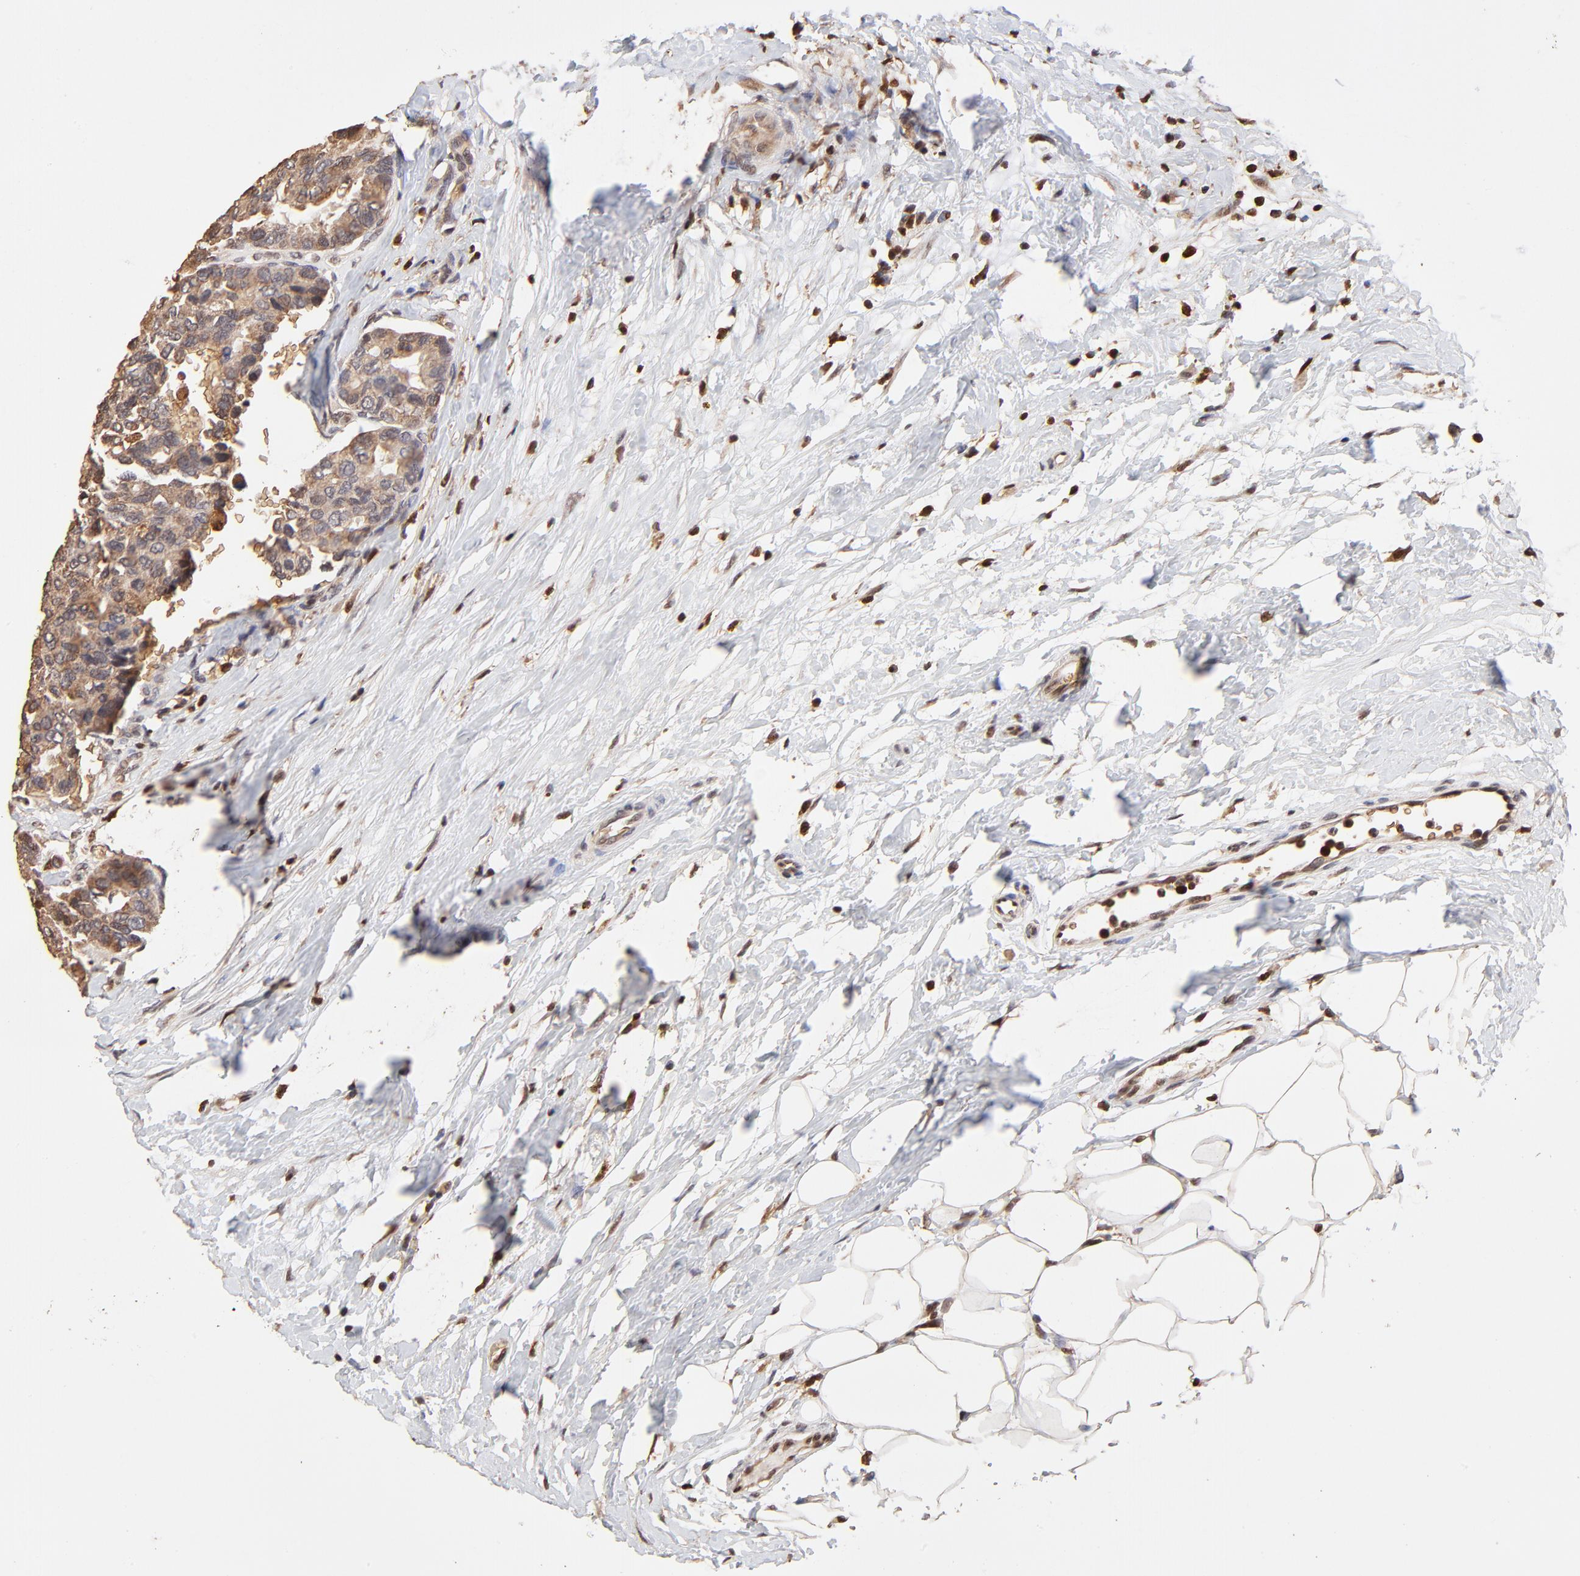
{"staining": {"intensity": "moderate", "quantity": ">75%", "location": "cytoplasmic/membranous"}, "tissue": "breast cancer", "cell_type": "Tumor cells", "image_type": "cancer", "snomed": [{"axis": "morphology", "description": "Duct carcinoma"}, {"axis": "topography", "description": "Breast"}], "caption": "Brown immunohistochemical staining in human breast cancer reveals moderate cytoplasmic/membranous positivity in approximately >75% of tumor cells.", "gene": "CASP1", "patient": {"sex": "female", "age": 69}}